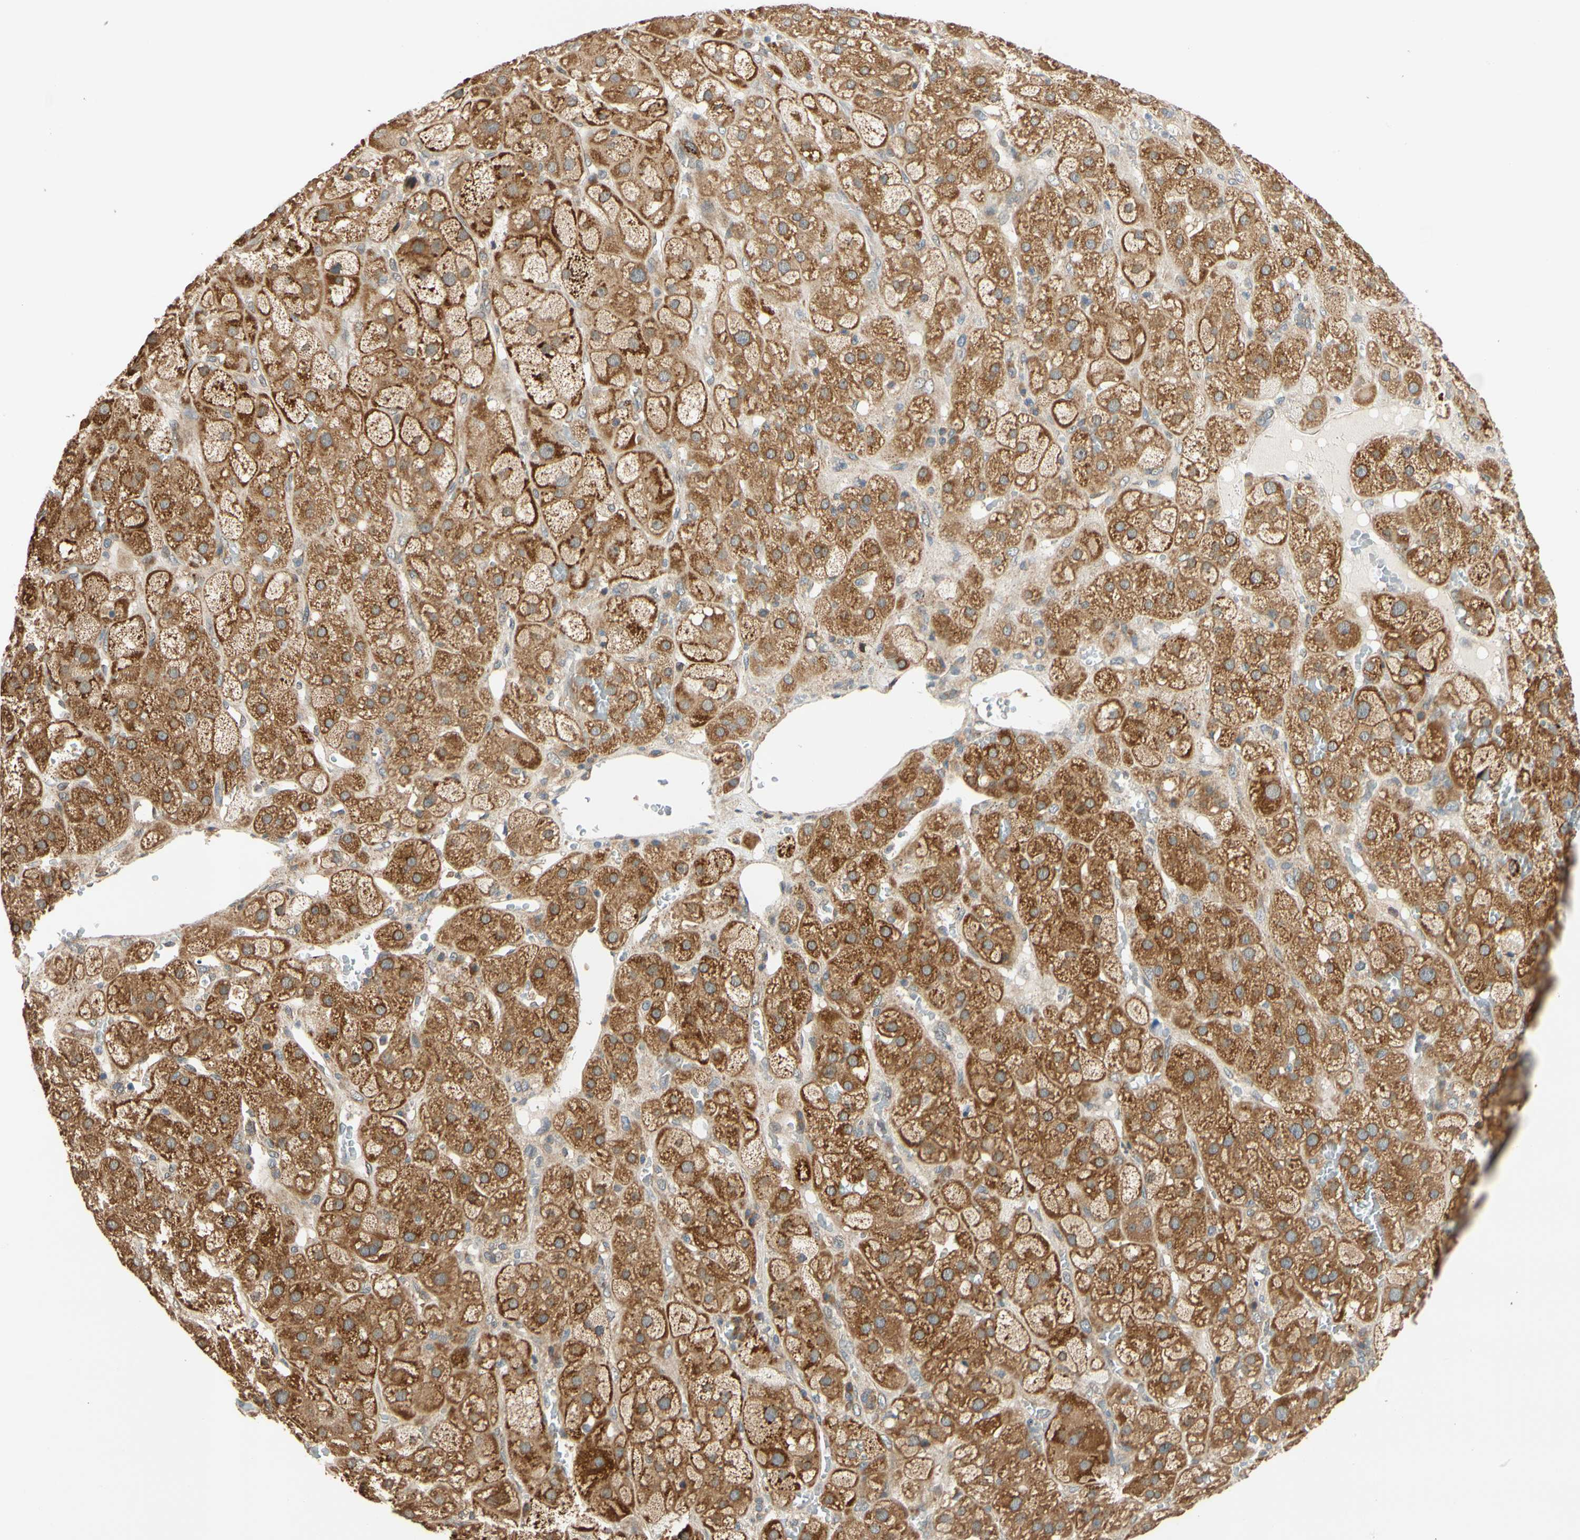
{"staining": {"intensity": "moderate", "quantity": ">75%", "location": "cytoplasmic/membranous"}, "tissue": "adrenal gland", "cell_type": "Glandular cells", "image_type": "normal", "snomed": [{"axis": "morphology", "description": "Normal tissue, NOS"}, {"axis": "topography", "description": "Adrenal gland"}], "caption": "A medium amount of moderate cytoplasmic/membranous staining is present in about >75% of glandular cells in benign adrenal gland.", "gene": "ANKHD1", "patient": {"sex": "female", "age": 47}}